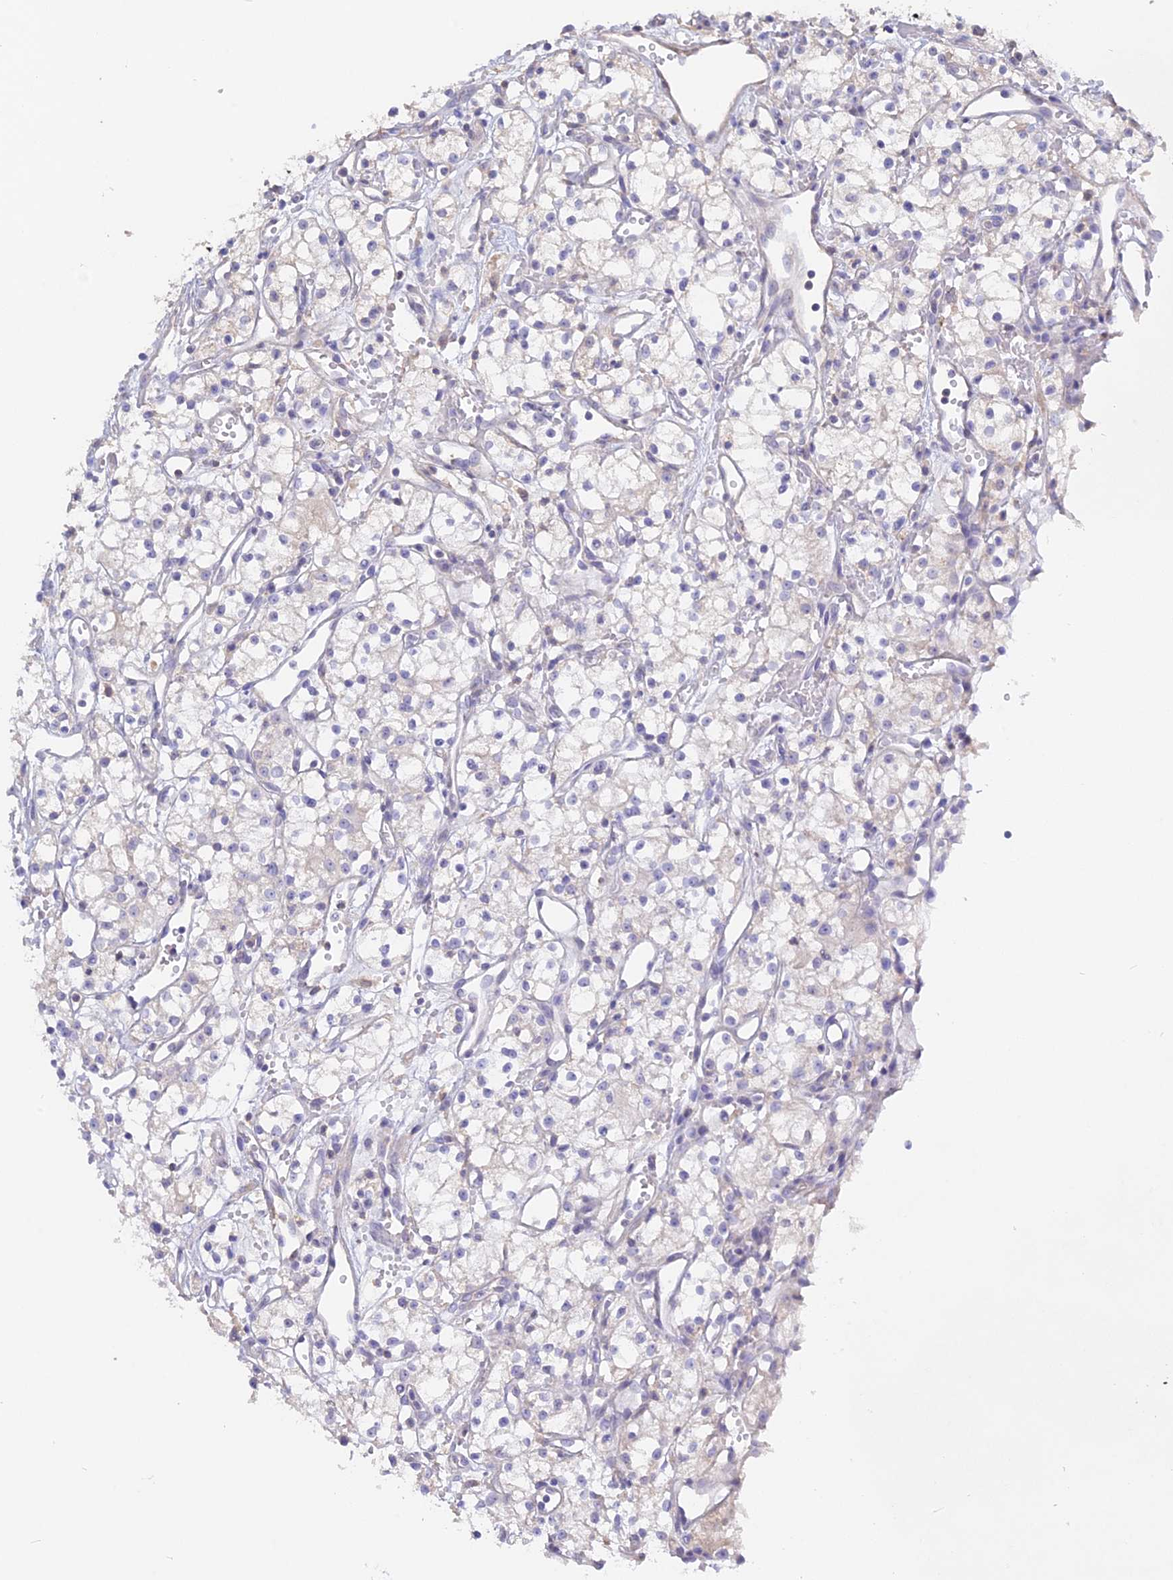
{"staining": {"intensity": "negative", "quantity": "none", "location": "none"}, "tissue": "renal cancer", "cell_type": "Tumor cells", "image_type": "cancer", "snomed": [{"axis": "morphology", "description": "Adenocarcinoma, NOS"}, {"axis": "topography", "description": "Kidney"}], "caption": "Human renal cancer (adenocarcinoma) stained for a protein using immunohistochemistry demonstrates no positivity in tumor cells.", "gene": "ADGRA1", "patient": {"sex": "male", "age": 59}}